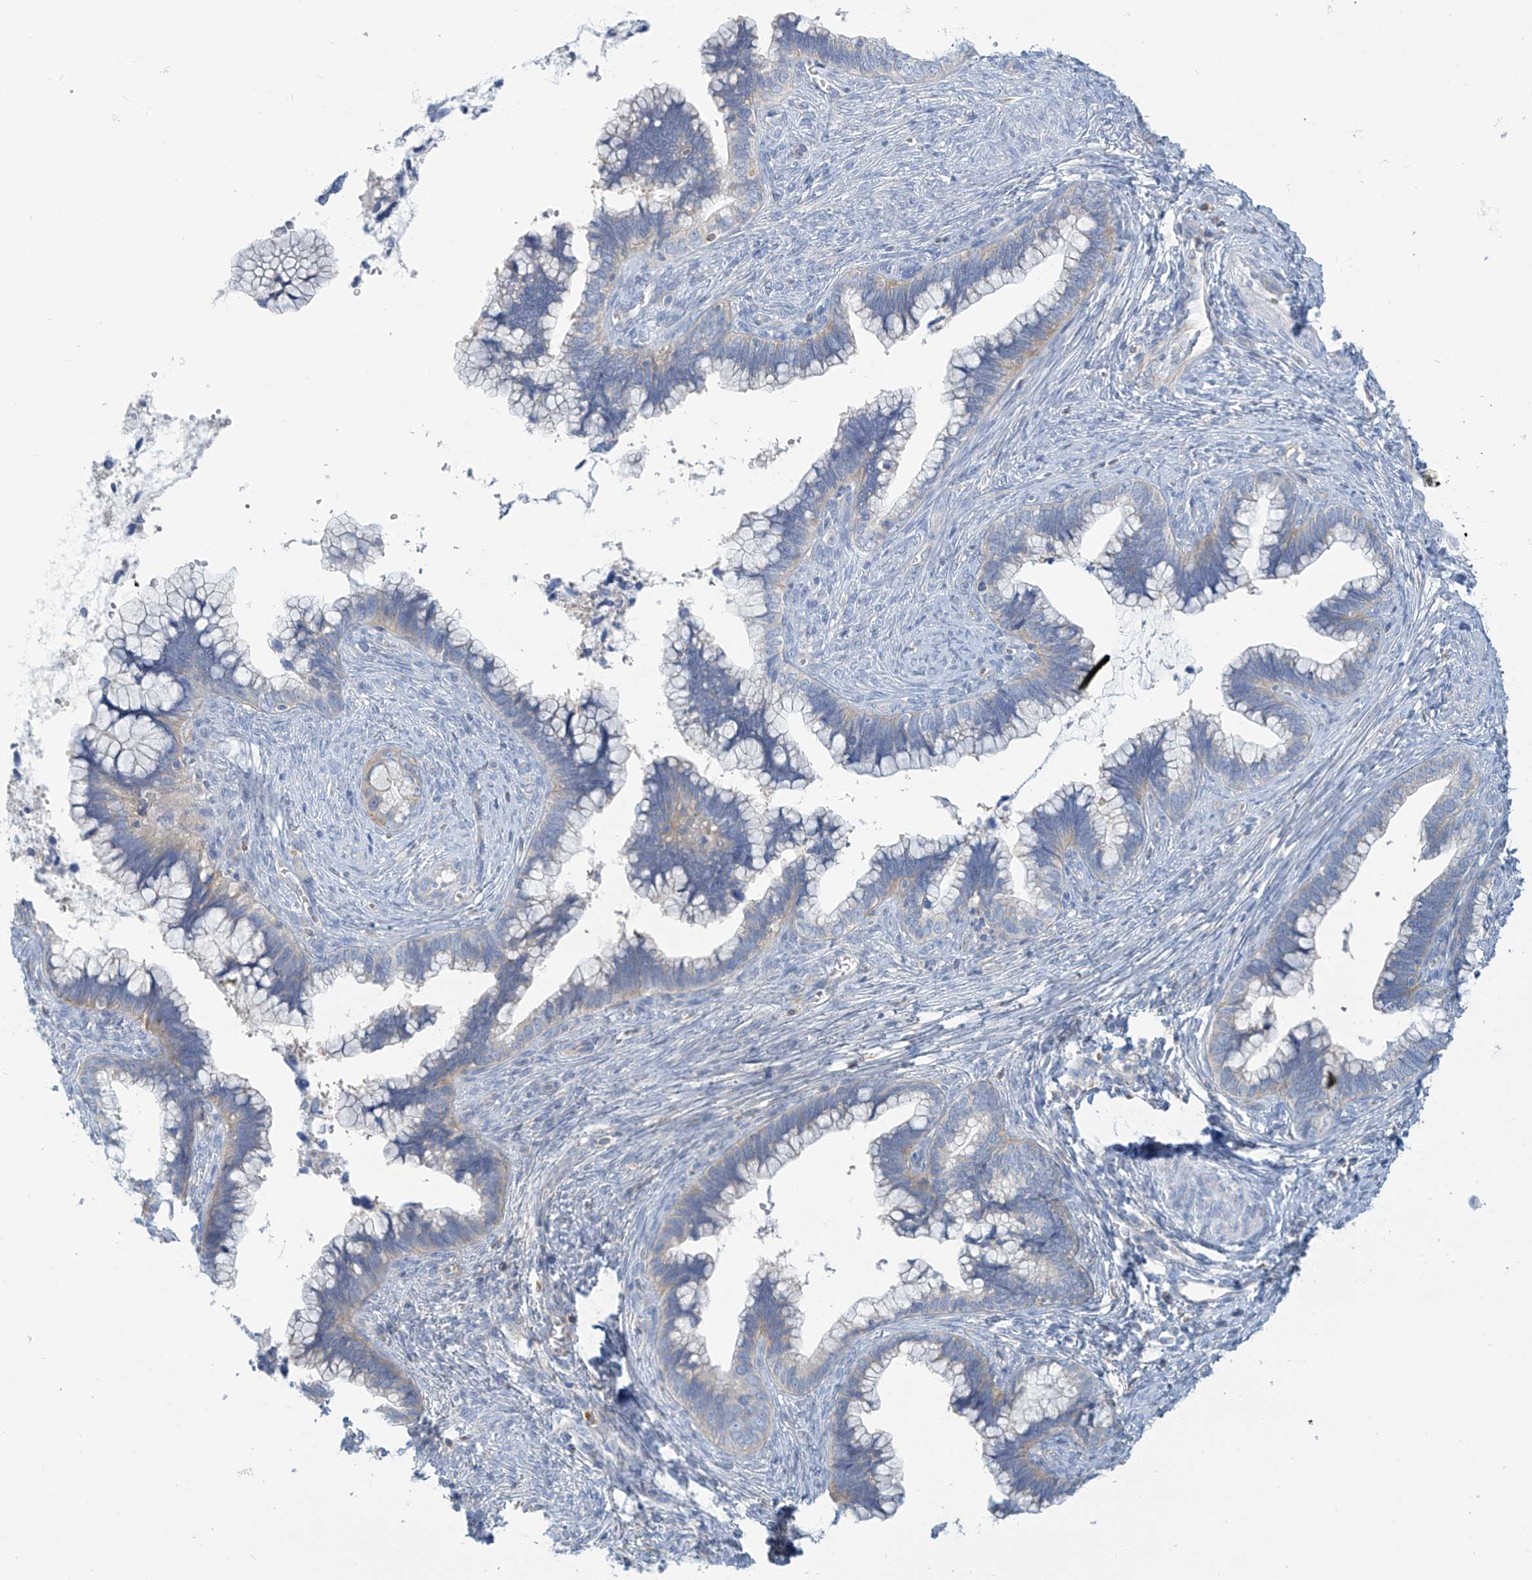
{"staining": {"intensity": "negative", "quantity": "none", "location": "none"}, "tissue": "cervical cancer", "cell_type": "Tumor cells", "image_type": "cancer", "snomed": [{"axis": "morphology", "description": "Adenocarcinoma, NOS"}, {"axis": "topography", "description": "Cervix"}], "caption": "A high-resolution image shows IHC staining of cervical cancer, which demonstrates no significant staining in tumor cells. The staining is performed using DAB brown chromogen with nuclei counter-stained in using hematoxylin.", "gene": "SLC6A12", "patient": {"sex": "female", "age": 44}}